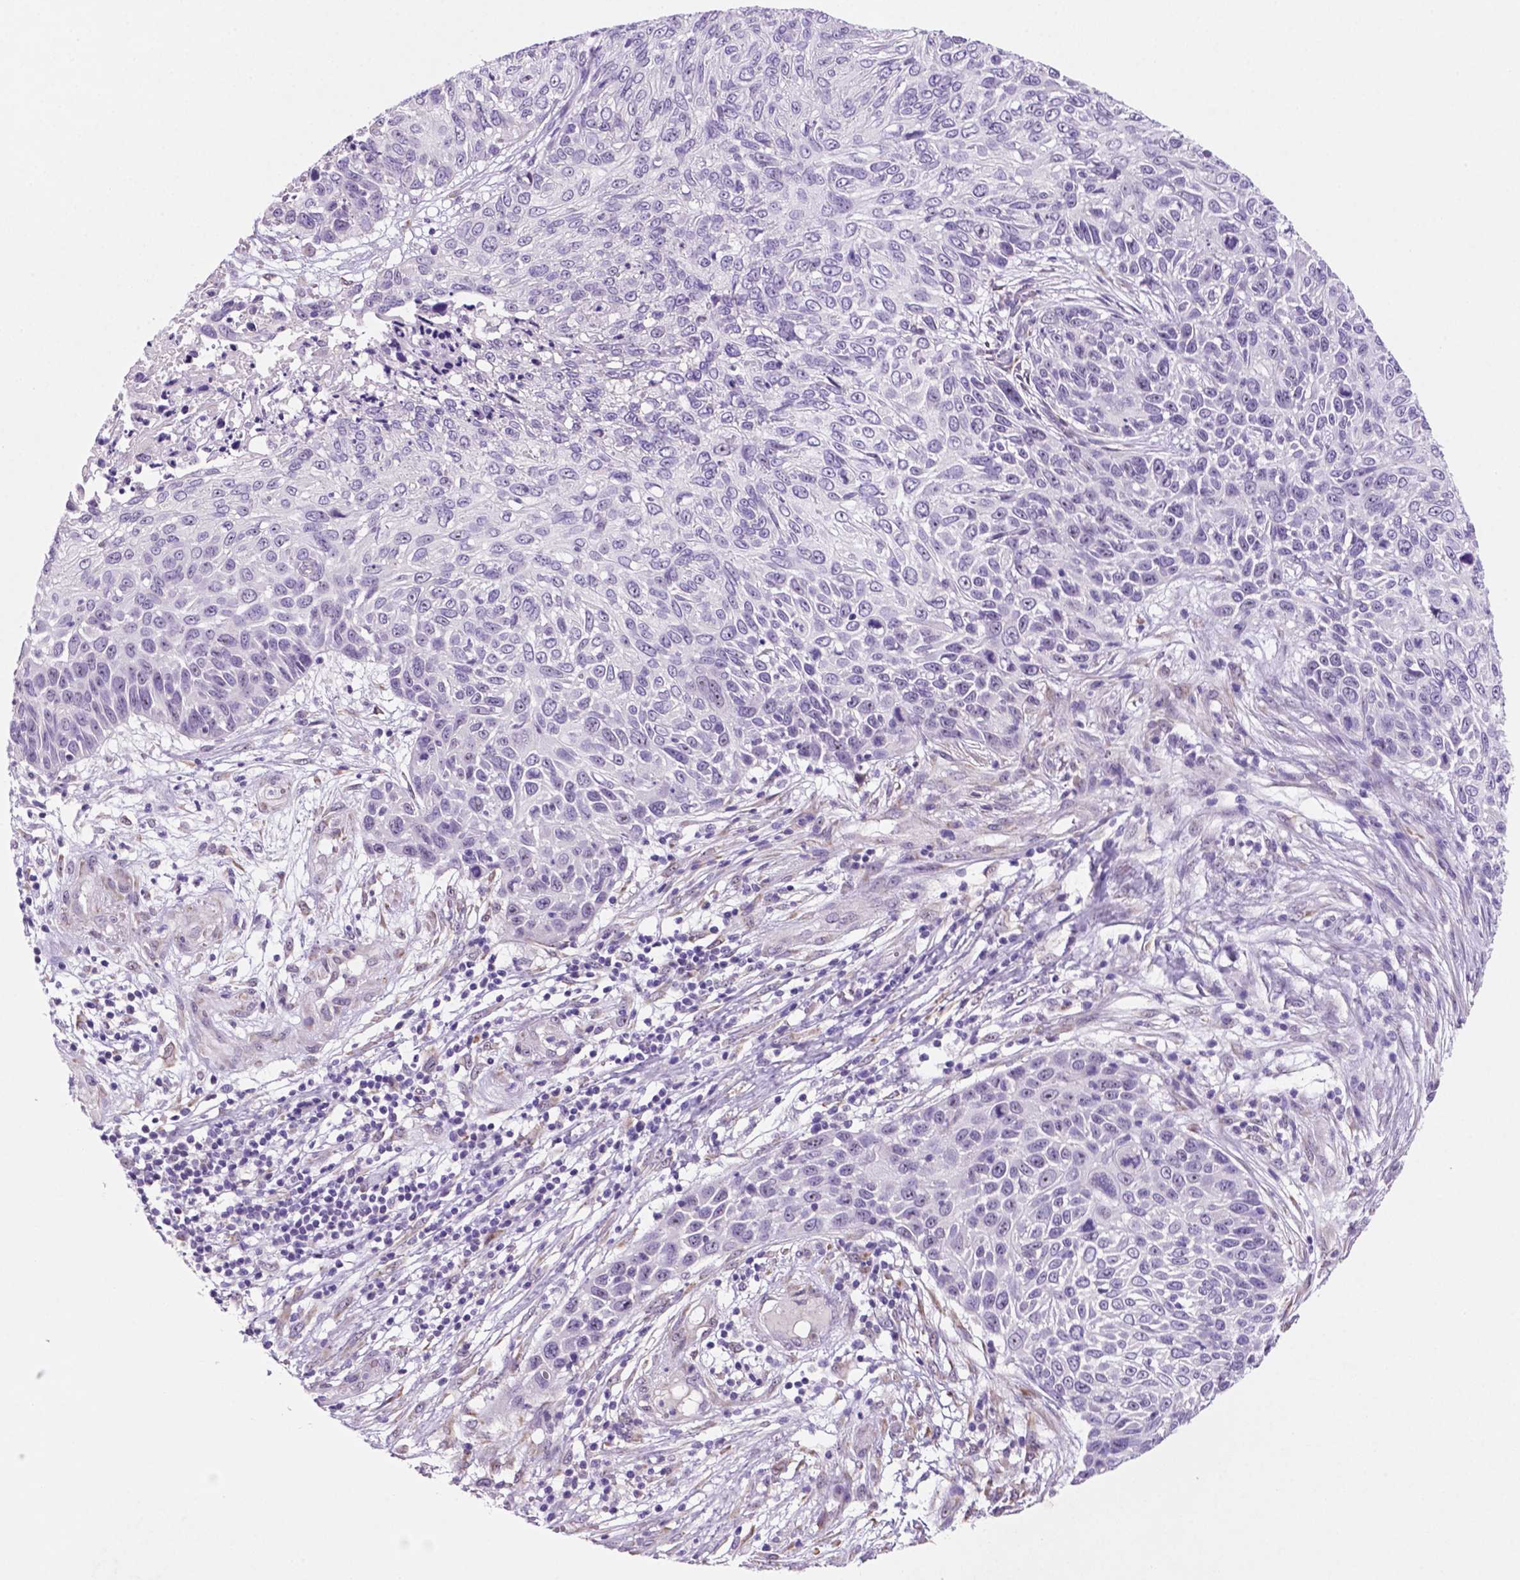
{"staining": {"intensity": "negative", "quantity": "none", "location": "none"}, "tissue": "skin cancer", "cell_type": "Tumor cells", "image_type": "cancer", "snomed": [{"axis": "morphology", "description": "Squamous cell carcinoma, NOS"}, {"axis": "topography", "description": "Skin"}], "caption": "Tumor cells are negative for brown protein staining in squamous cell carcinoma (skin).", "gene": "C18orf21", "patient": {"sex": "male", "age": 92}}